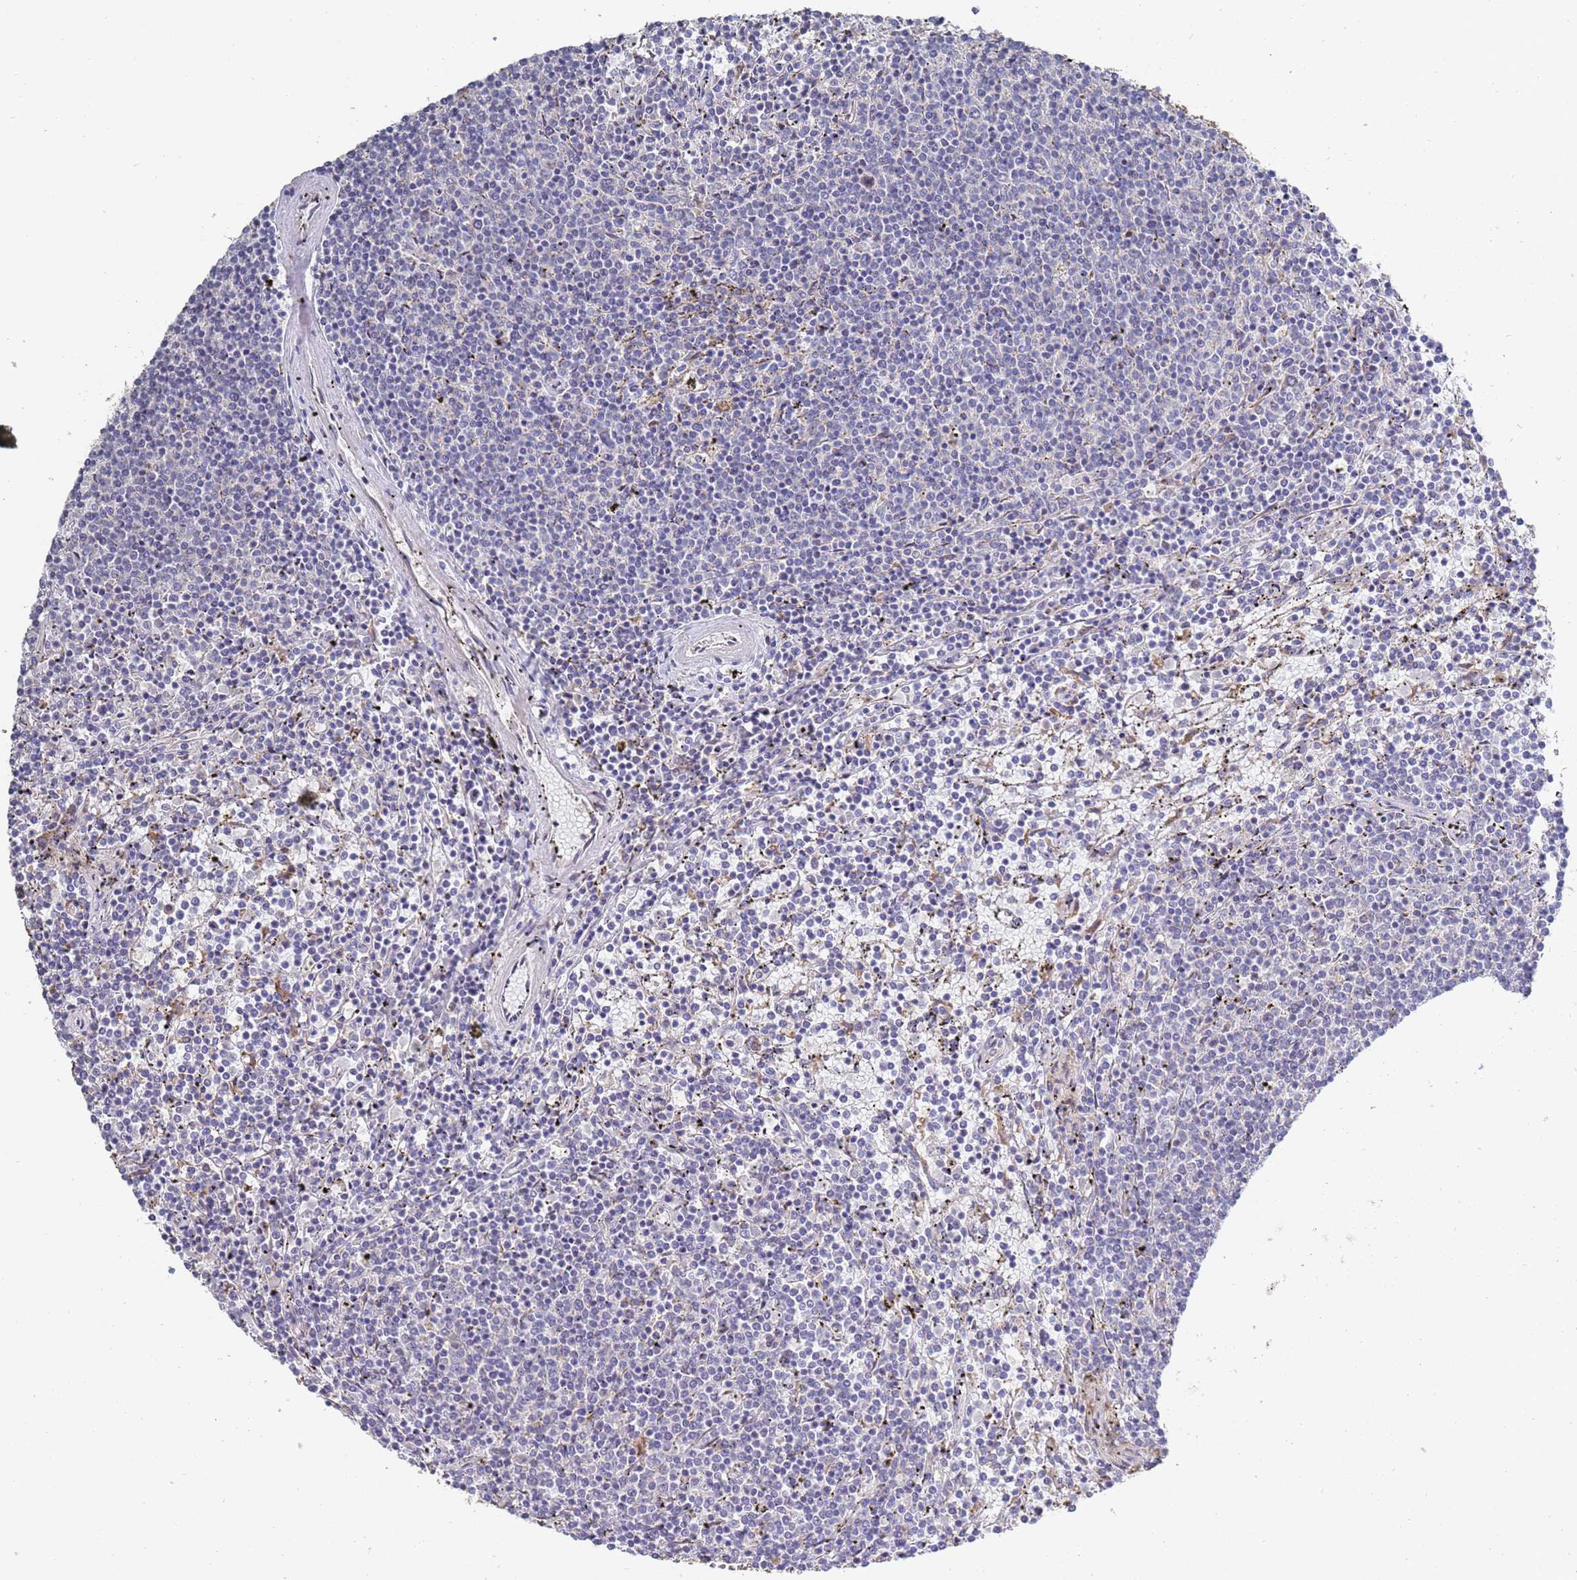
{"staining": {"intensity": "negative", "quantity": "none", "location": "none"}, "tissue": "lymphoma", "cell_type": "Tumor cells", "image_type": "cancer", "snomed": [{"axis": "morphology", "description": "Malignant lymphoma, non-Hodgkin's type, Low grade"}, {"axis": "topography", "description": "Spleen"}], "caption": "Immunohistochemistry (IHC) of human lymphoma shows no expression in tumor cells.", "gene": "VRK2", "patient": {"sex": "female", "age": 50}}